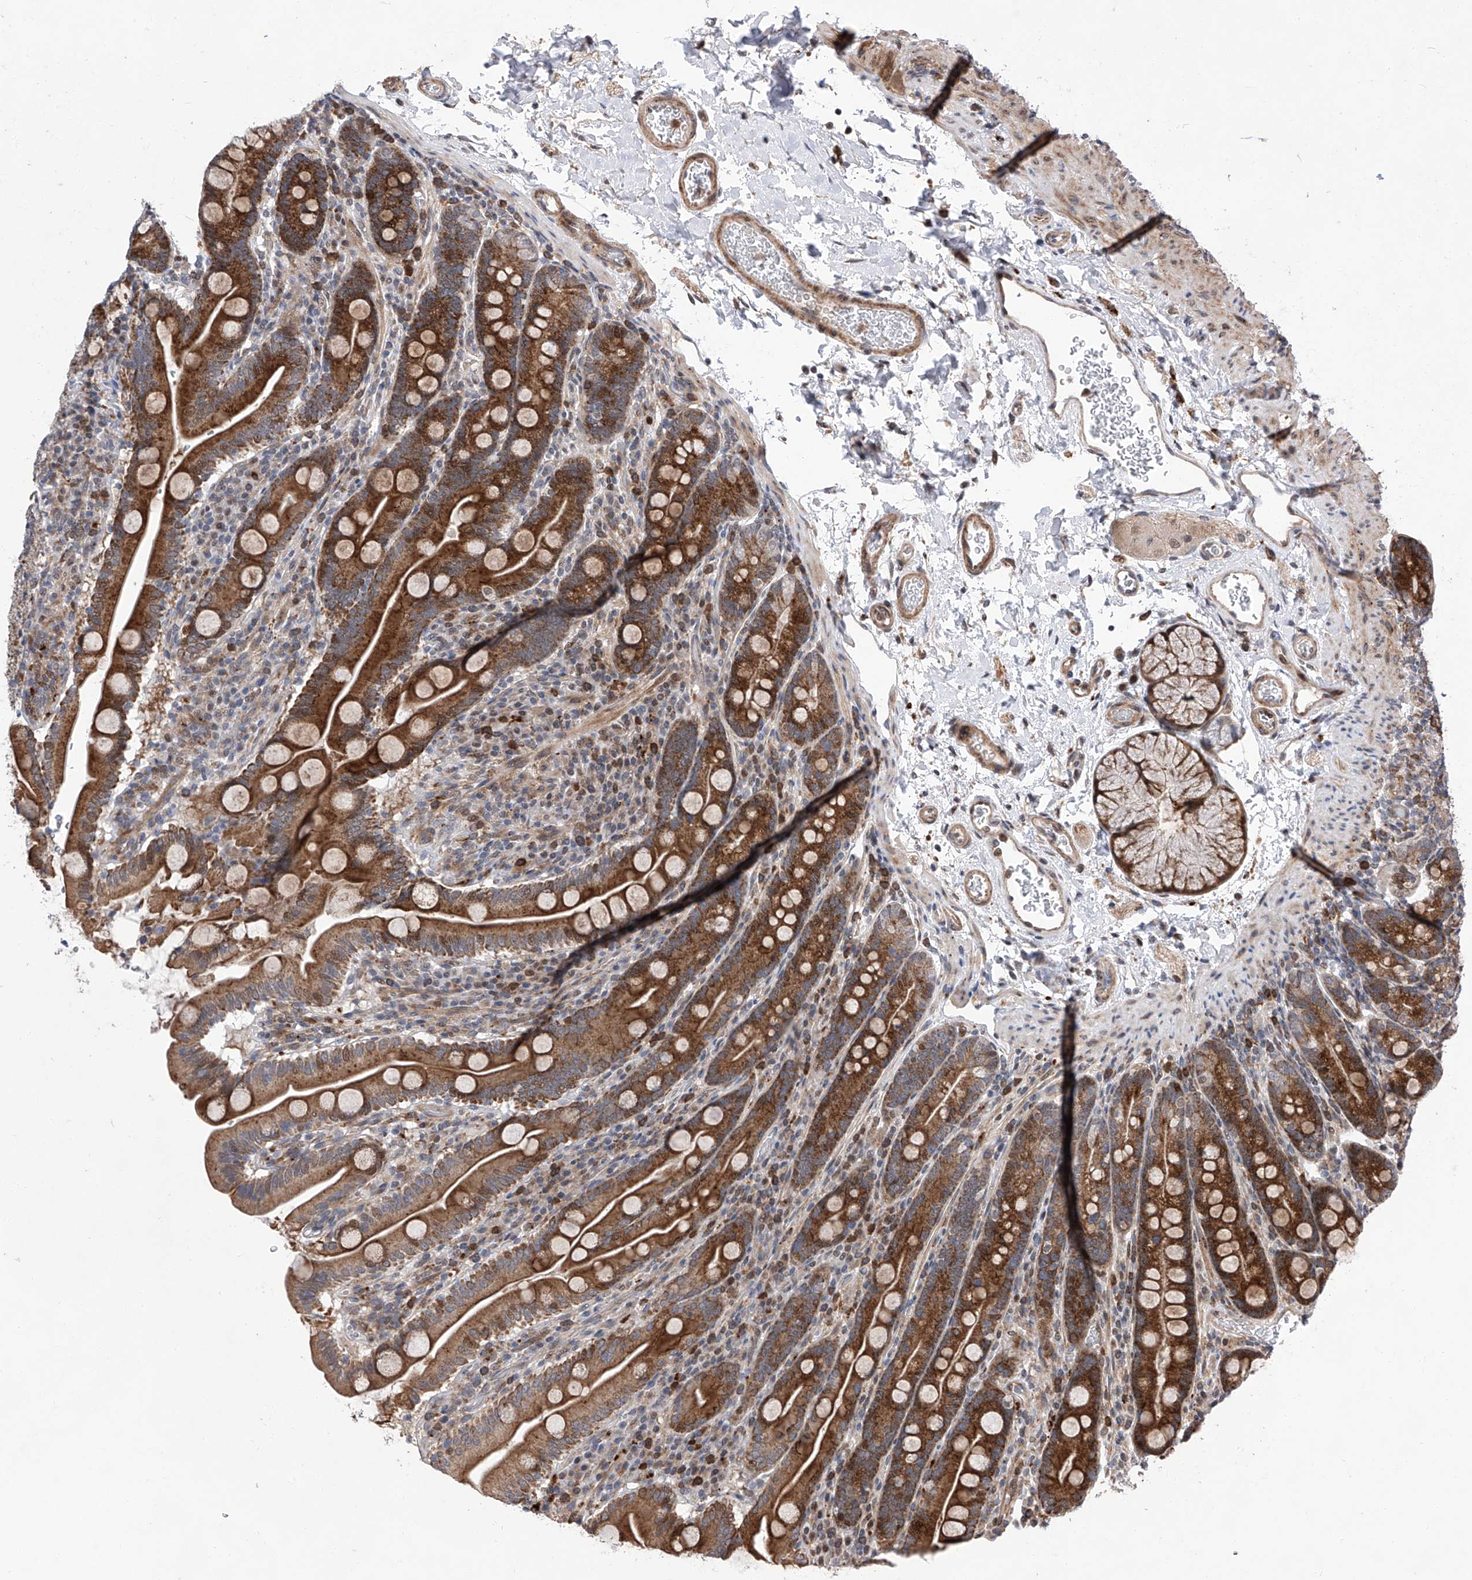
{"staining": {"intensity": "strong", "quantity": ">75%", "location": "cytoplasmic/membranous"}, "tissue": "duodenum", "cell_type": "Glandular cells", "image_type": "normal", "snomed": [{"axis": "morphology", "description": "Normal tissue, NOS"}, {"axis": "topography", "description": "Duodenum"}], "caption": "Unremarkable duodenum was stained to show a protein in brown. There is high levels of strong cytoplasmic/membranous expression in about >75% of glandular cells. The protein of interest is shown in brown color, while the nuclei are stained blue.", "gene": "FARP2", "patient": {"sex": "male", "age": 35}}